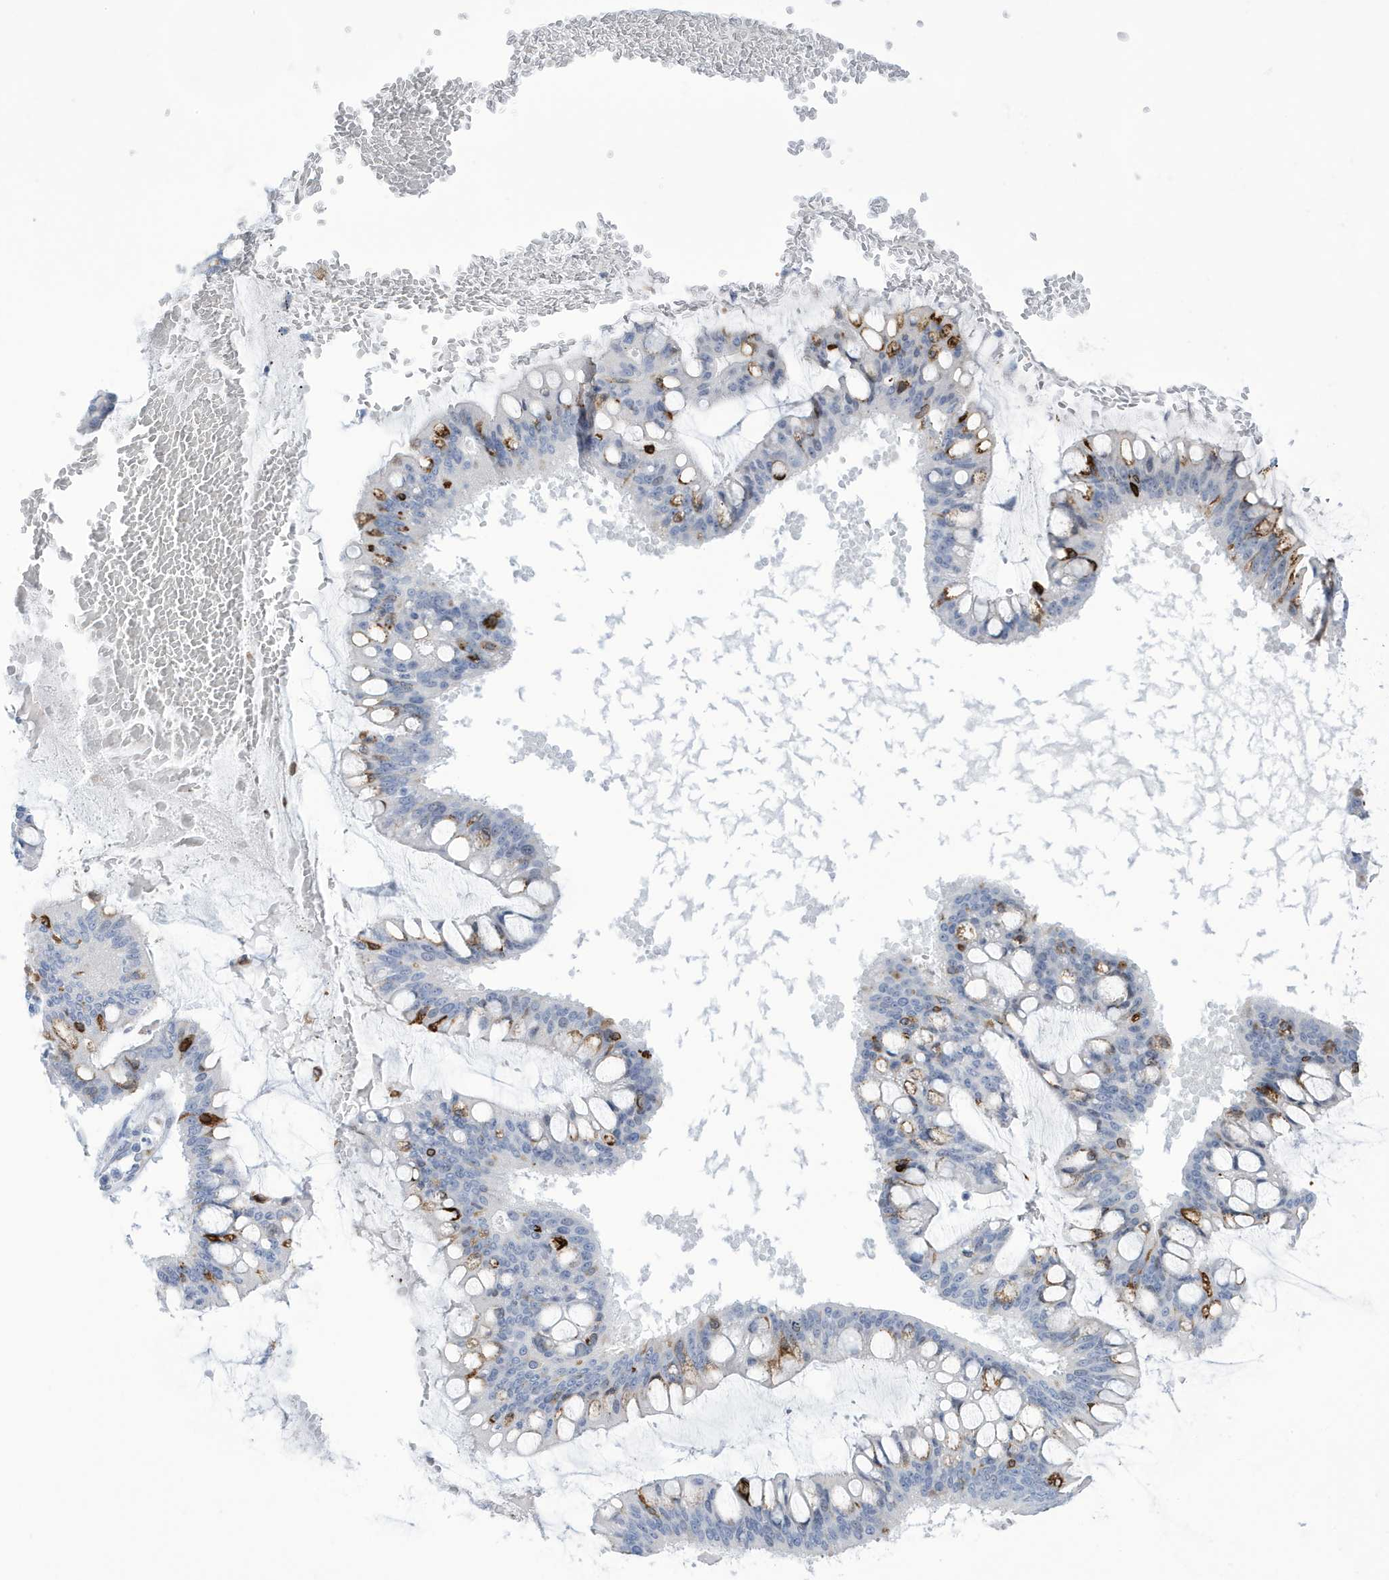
{"staining": {"intensity": "moderate", "quantity": "<25%", "location": "cytoplasmic/membranous"}, "tissue": "ovarian cancer", "cell_type": "Tumor cells", "image_type": "cancer", "snomed": [{"axis": "morphology", "description": "Cystadenocarcinoma, mucinous, NOS"}, {"axis": "topography", "description": "Ovary"}], "caption": "Protein expression analysis of ovarian cancer demonstrates moderate cytoplasmic/membranous positivity in about <25% of tumor cells.", "gene": "SEMA3F", "patient": {"sex": "female", "age": 73}}